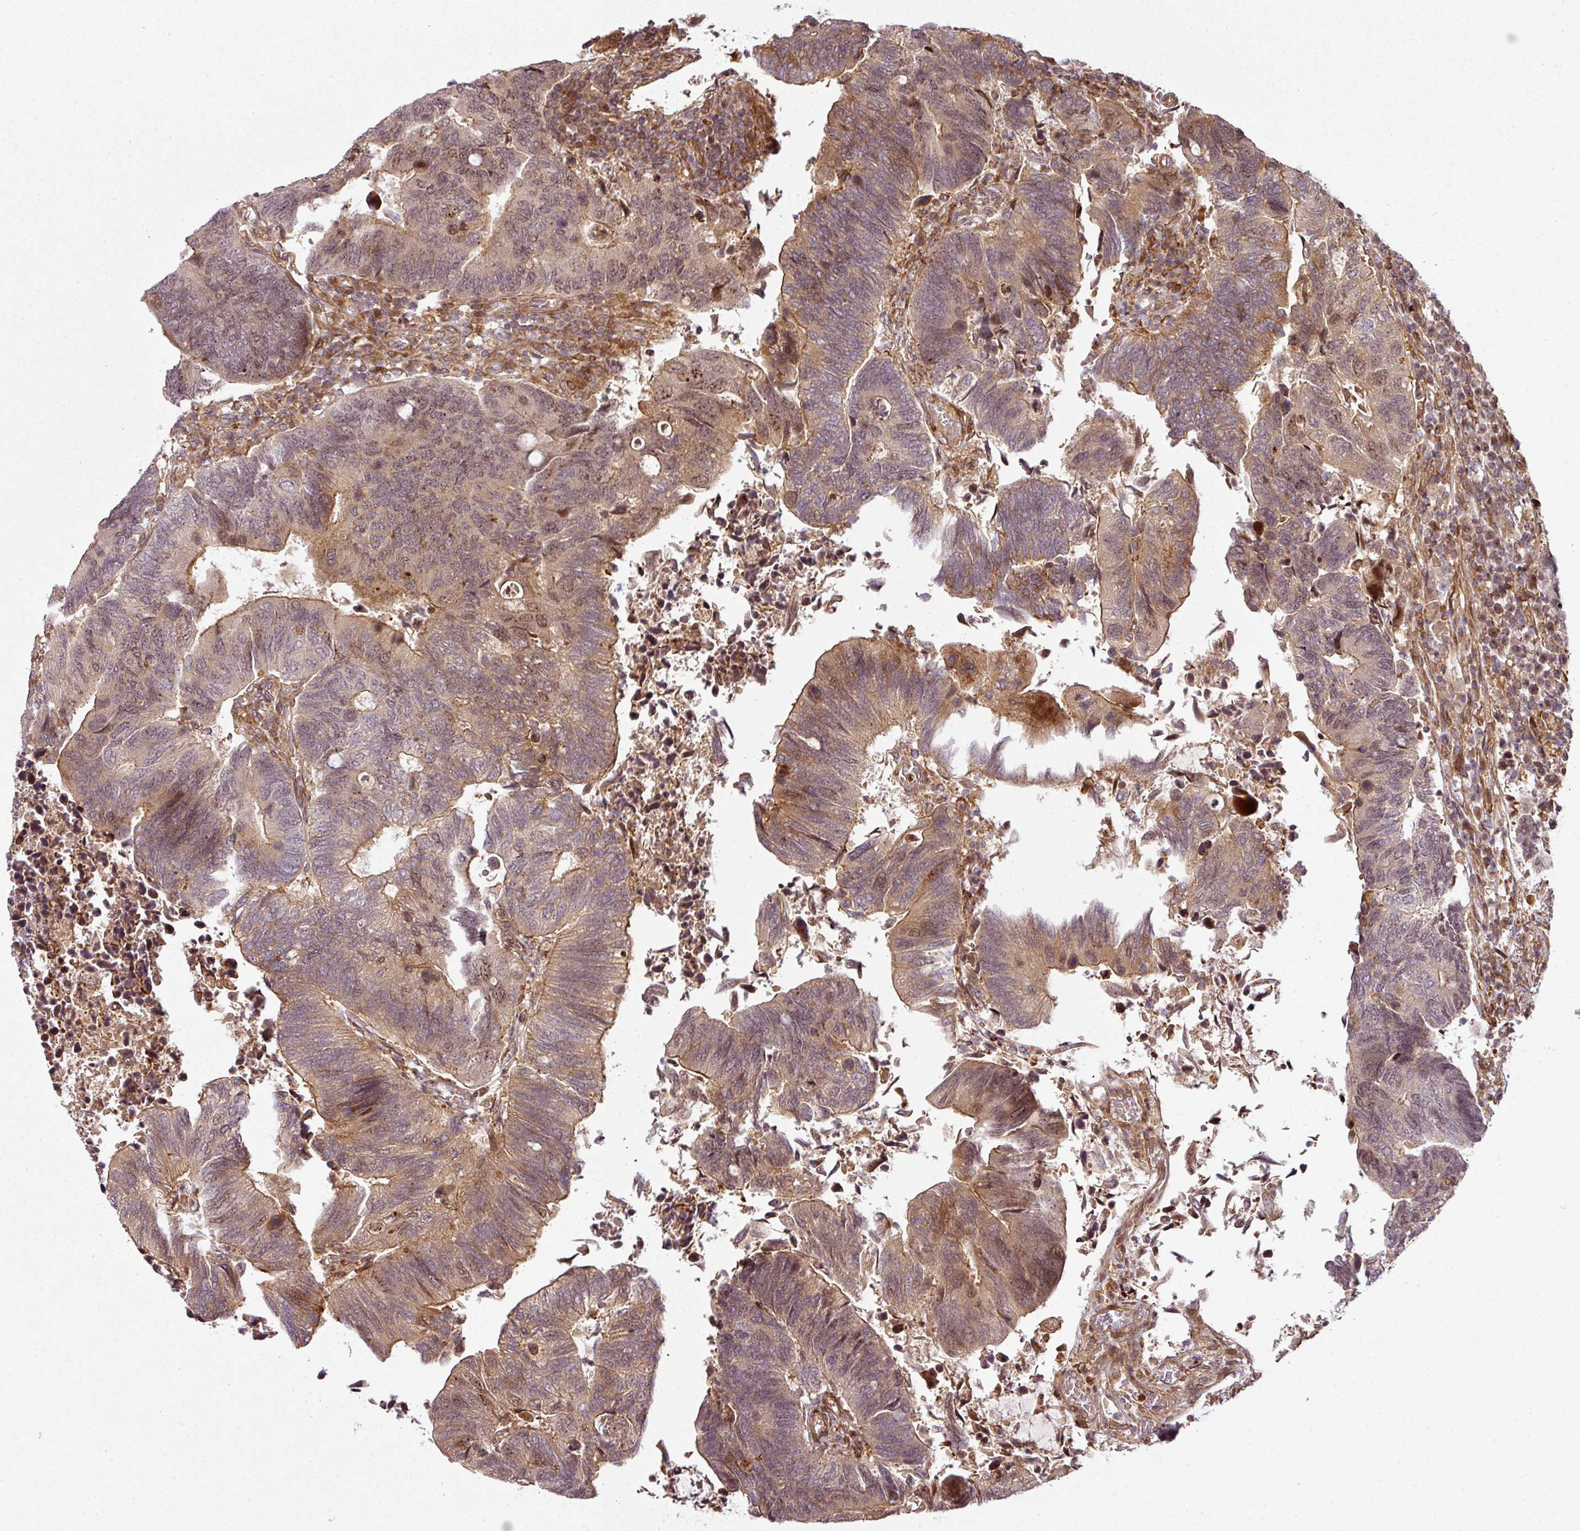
{"staining": {"intensity": "moderate", "quantity": ">75%", "location": "cytoplasmic/membranous,nuclear"}, "tissue": "colorectal cancer", "cell_type": "Tumor cells", "image_type": "cancer", "snomed": [{"axis": "morphology", "description": "Adenocarcinoma, NOS"}, {"axis": "topography", "description": "Colon"}], "caption": "Immunohistochemistry photomicrograph of colorectal cancer (adenocarcinoma) stained for a protein (brown), which shows medium levels of moderate cytoplasmic/membranous and nuclear positivity in approximately >75% of tumor cells.", "gene": "ATAT1", "patient": {"sex": "male", "age": 87}}